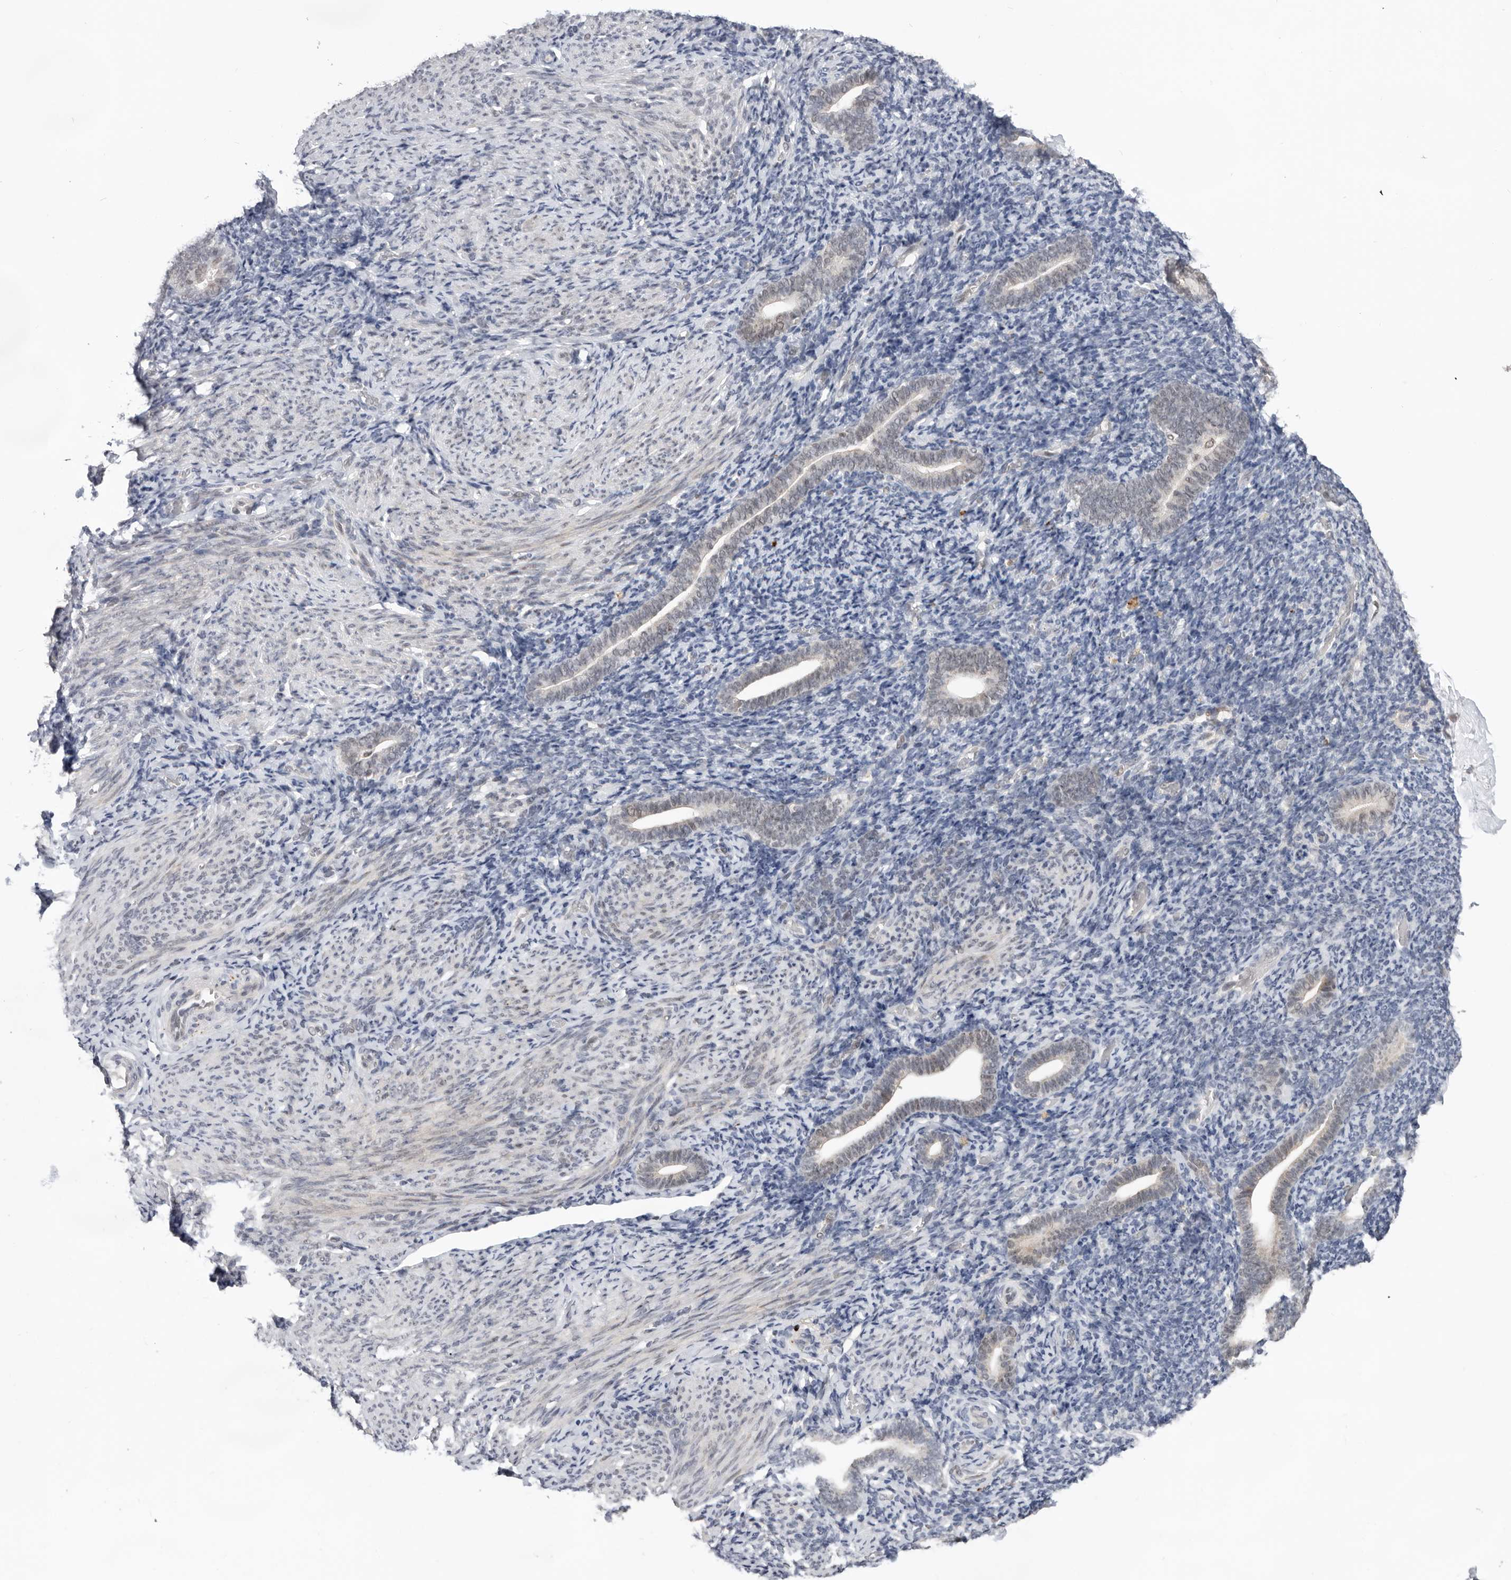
{"staining": {"intensity": "negative", "quantity": "none", "location": "none"}, "tissue": "endometrium", "cell_type": "Cells in endometrial stroma", "image_type": "normal", "snomed": [{"axis": "morphology", "description": "Normal tissue, NOS"}, {"axis": "topography", "description": "Endometrium"}], "caption": "A high-resolution image shows IHC staining of benign endometrium, which exhibits no significant positivity in cells in endometrial stroma. (Brightfield microscopy of DAB (3,3'-diaminobenzidine) immunohistochemistry (IHC) at high magnification).", "gene": "BRCA2", "patient": {"sex": "female", "age": 51}}